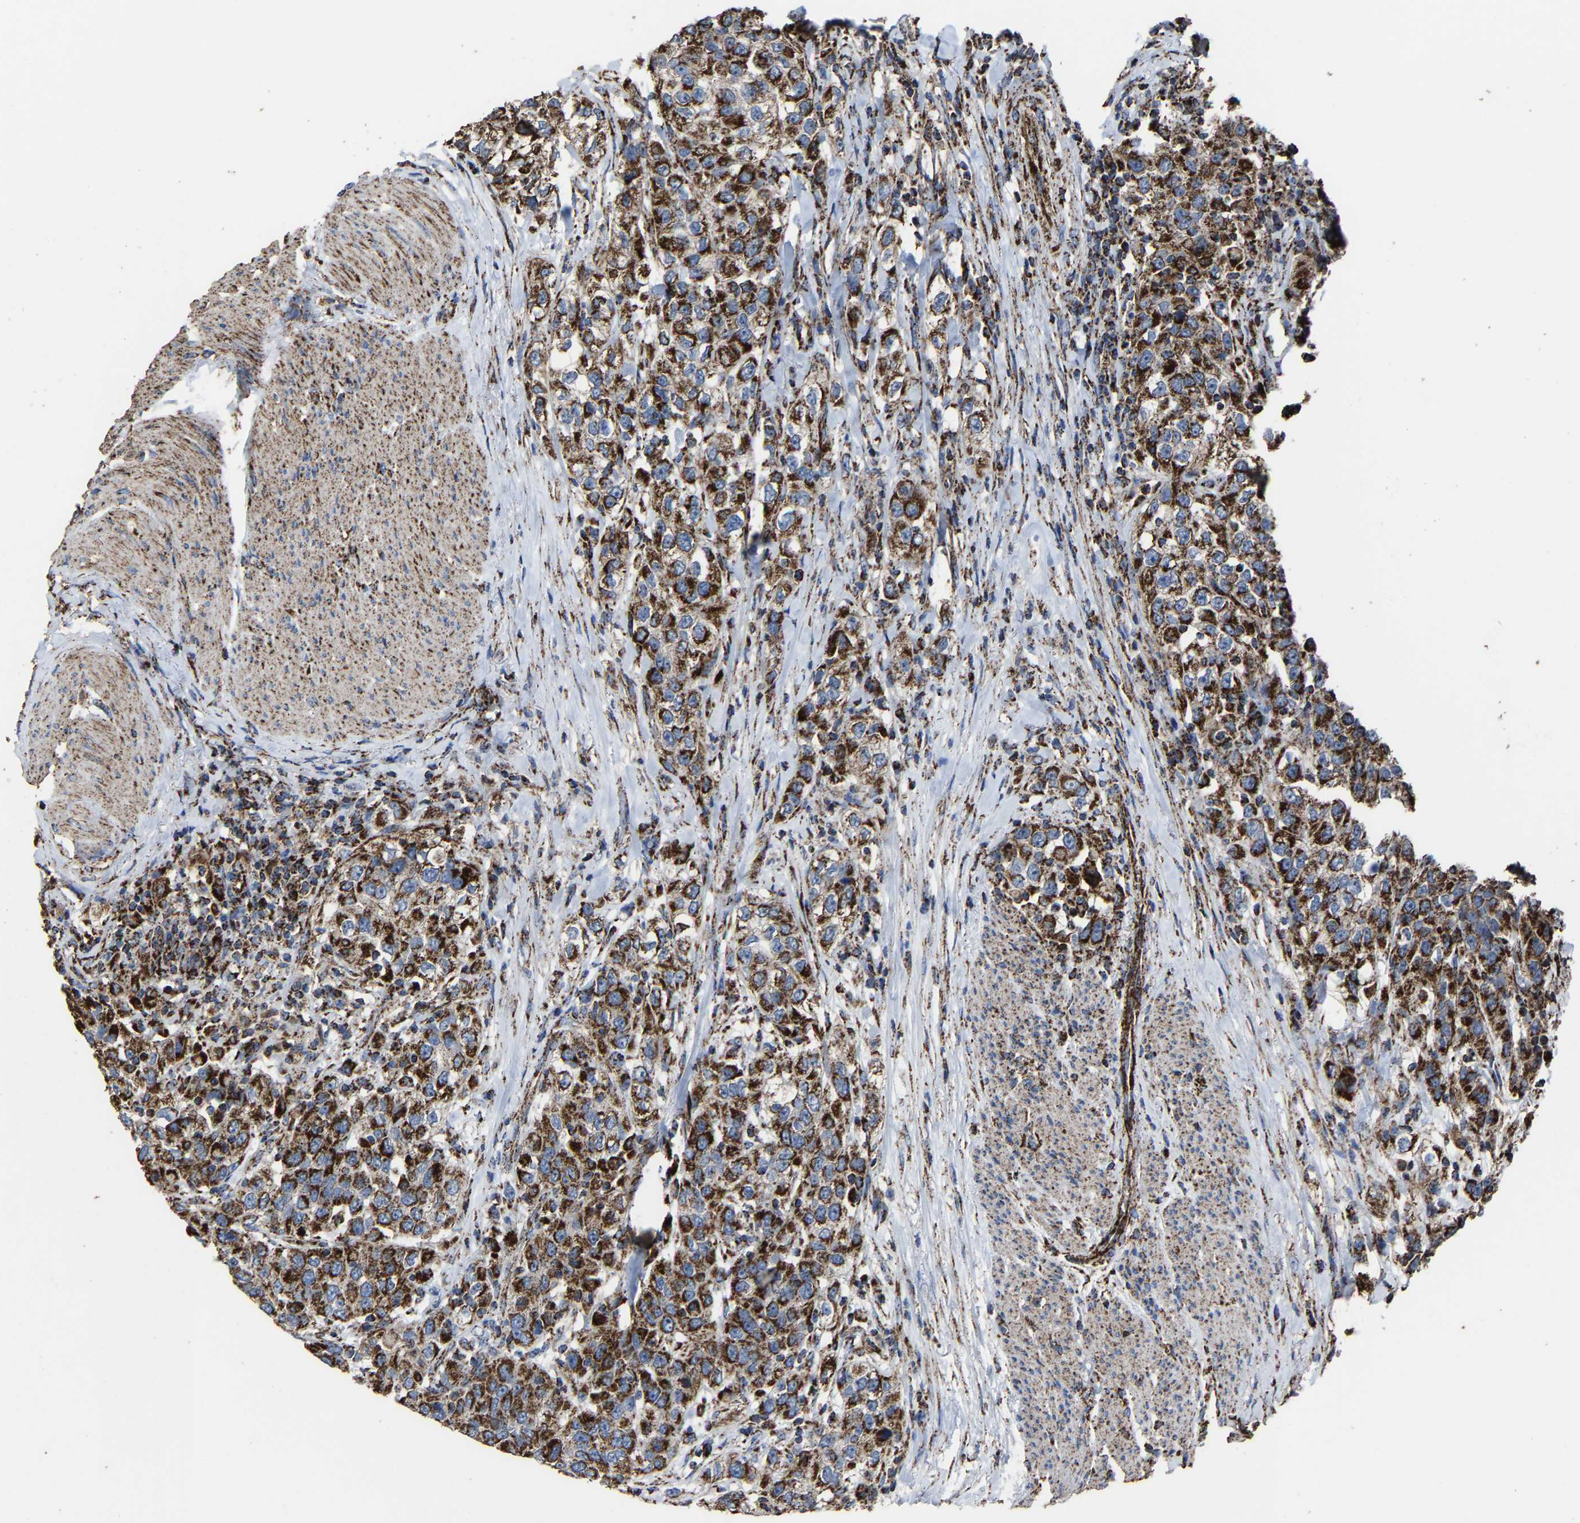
{"staining": {"intensity": "strong", "quantity": ">75%", "location": "cytoplasmic/membranous"}, "tissue": "urothelial cancer", "cell_type": "Tumor cells", "image_type": "cancer", "snomed": [{"axis": "morphology", "description": "Urothelial carcinoma, High grade"}, {"axis": "topography", "description": "Urinary bladder"}], "caption": "Urothelial carcinoma (high-grade) tissue demonstrates strong cytoplasmic/membranous positivity in about >75% of tumor cells, visualized by immunohistochemistry.", "gene": "NDUFV3", "patient": {"sex": "female", "age": 80}}